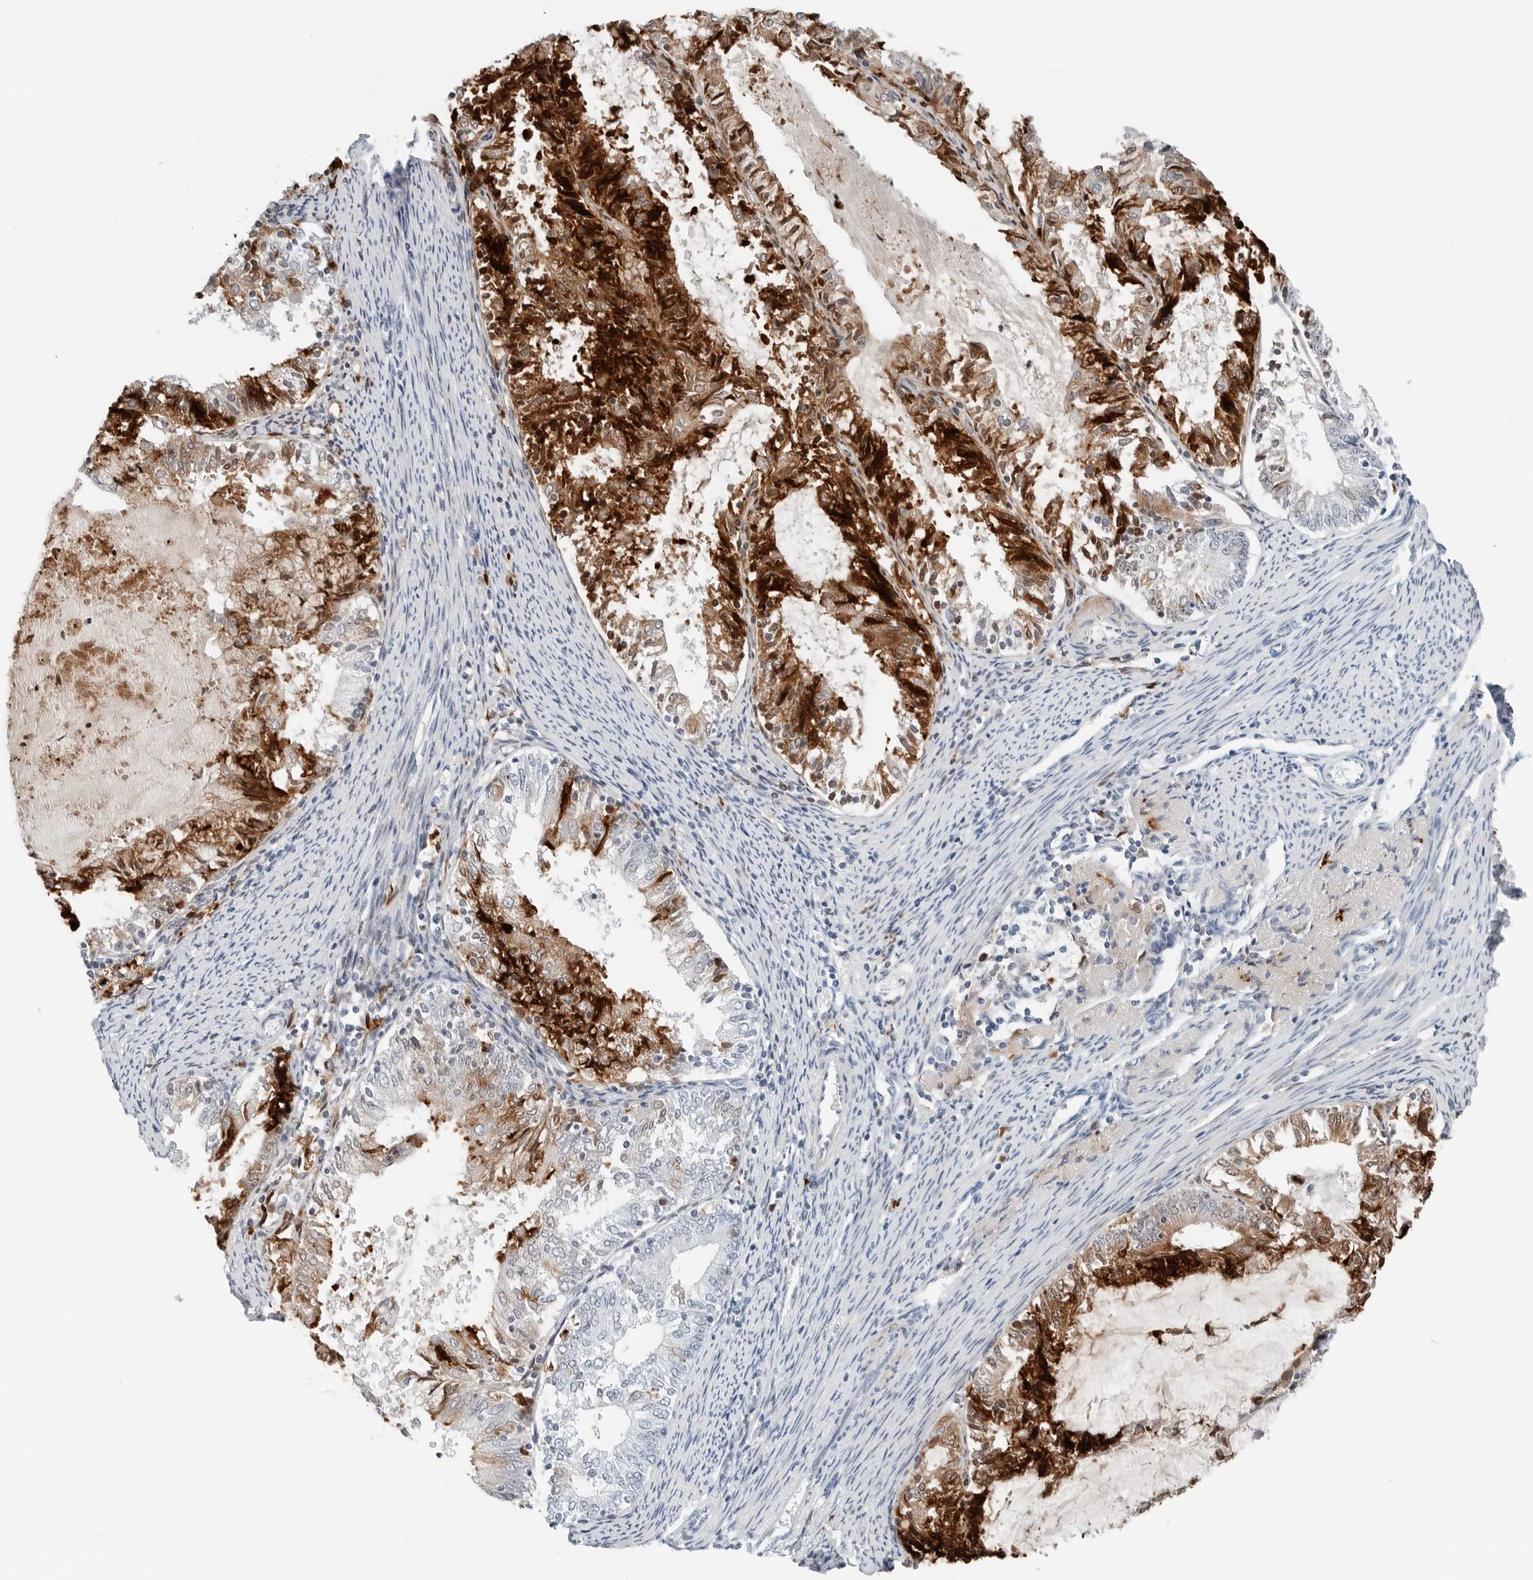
{"staining": {"intensity": "strong", "quantity": ">75%", "location": "cytoplasmic/membranous"}, "tissue": "endometrial cancer", "cell_type": "Tumor cells", "image_type": "cancer", "snomed": [{"axis": "morphology", "description": "Adenocarcinoma, NOS"}, {"axis": "topography", "description": "Endometrium"}], "caption": "A high-resolution histopathology image shows immunohistochemistry staining of adenocarcinoma (endometrial), which reveals strong cytoplasmic/membranous expression in approximately >75% of tumor cells.", "gene": "SLPI", "patient": {"sex": "female", "age": 57}}